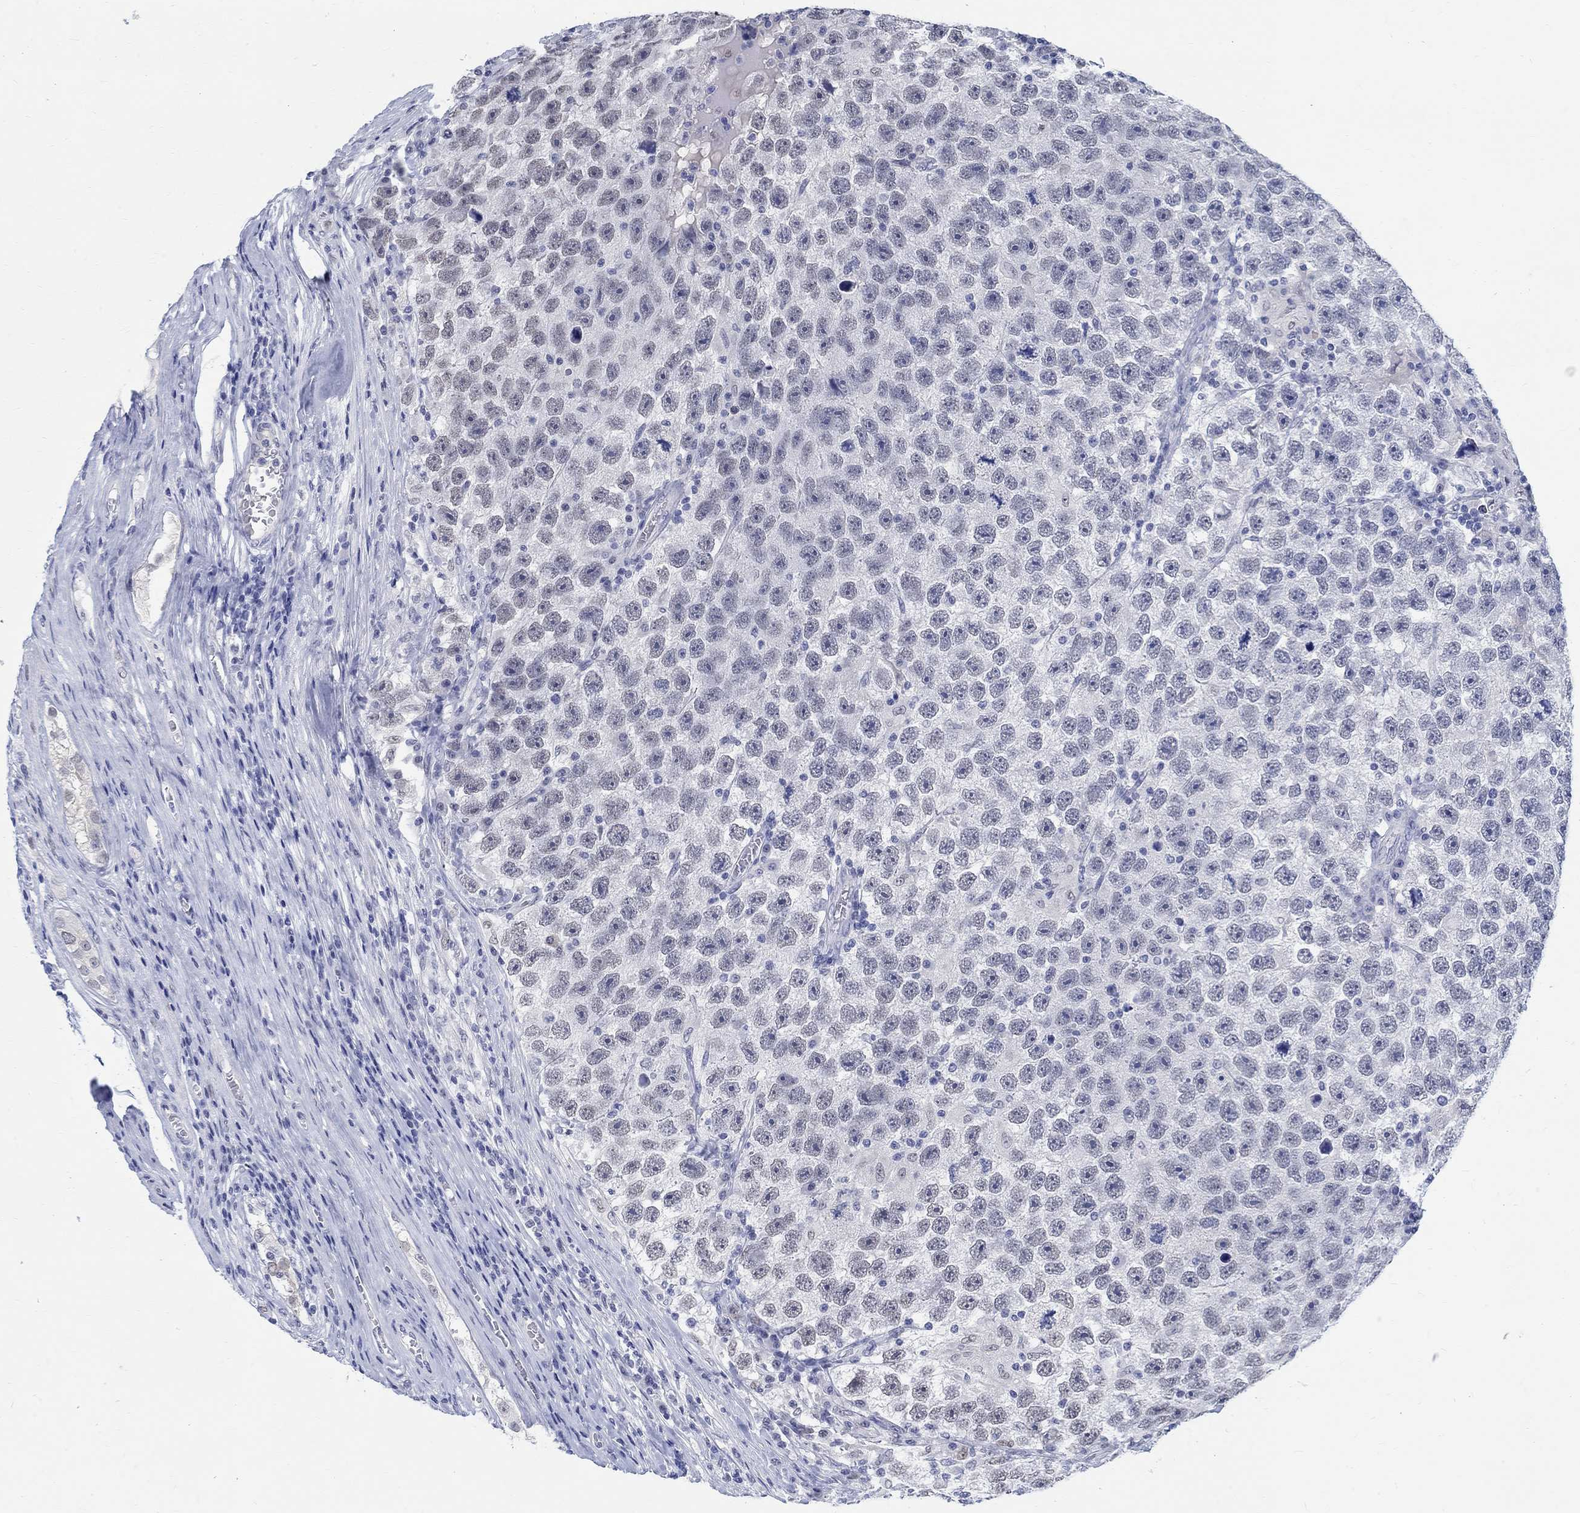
{"staining": {"intensity": "negative", "quantity": "none", "location": "none"}, "tissue": "testis cancer", "cell_type": "Tumor cells", "image_type": "cancer", "snomed": [{"axis": "morphology", "description": "Seminoma, NOS"}, {"axis": "topography", "description": "Testis"}], "caption": "Image shows no significant protein expression in tumor cells of testis cancer. The staining was performed using DAB to visualize the protein expression in brown, while the nuclei were stained in blue with hematoxylin (Magnification: 20x).", "gene": "ANKS1B", "patient": {"sex": "male", "age": 26}}